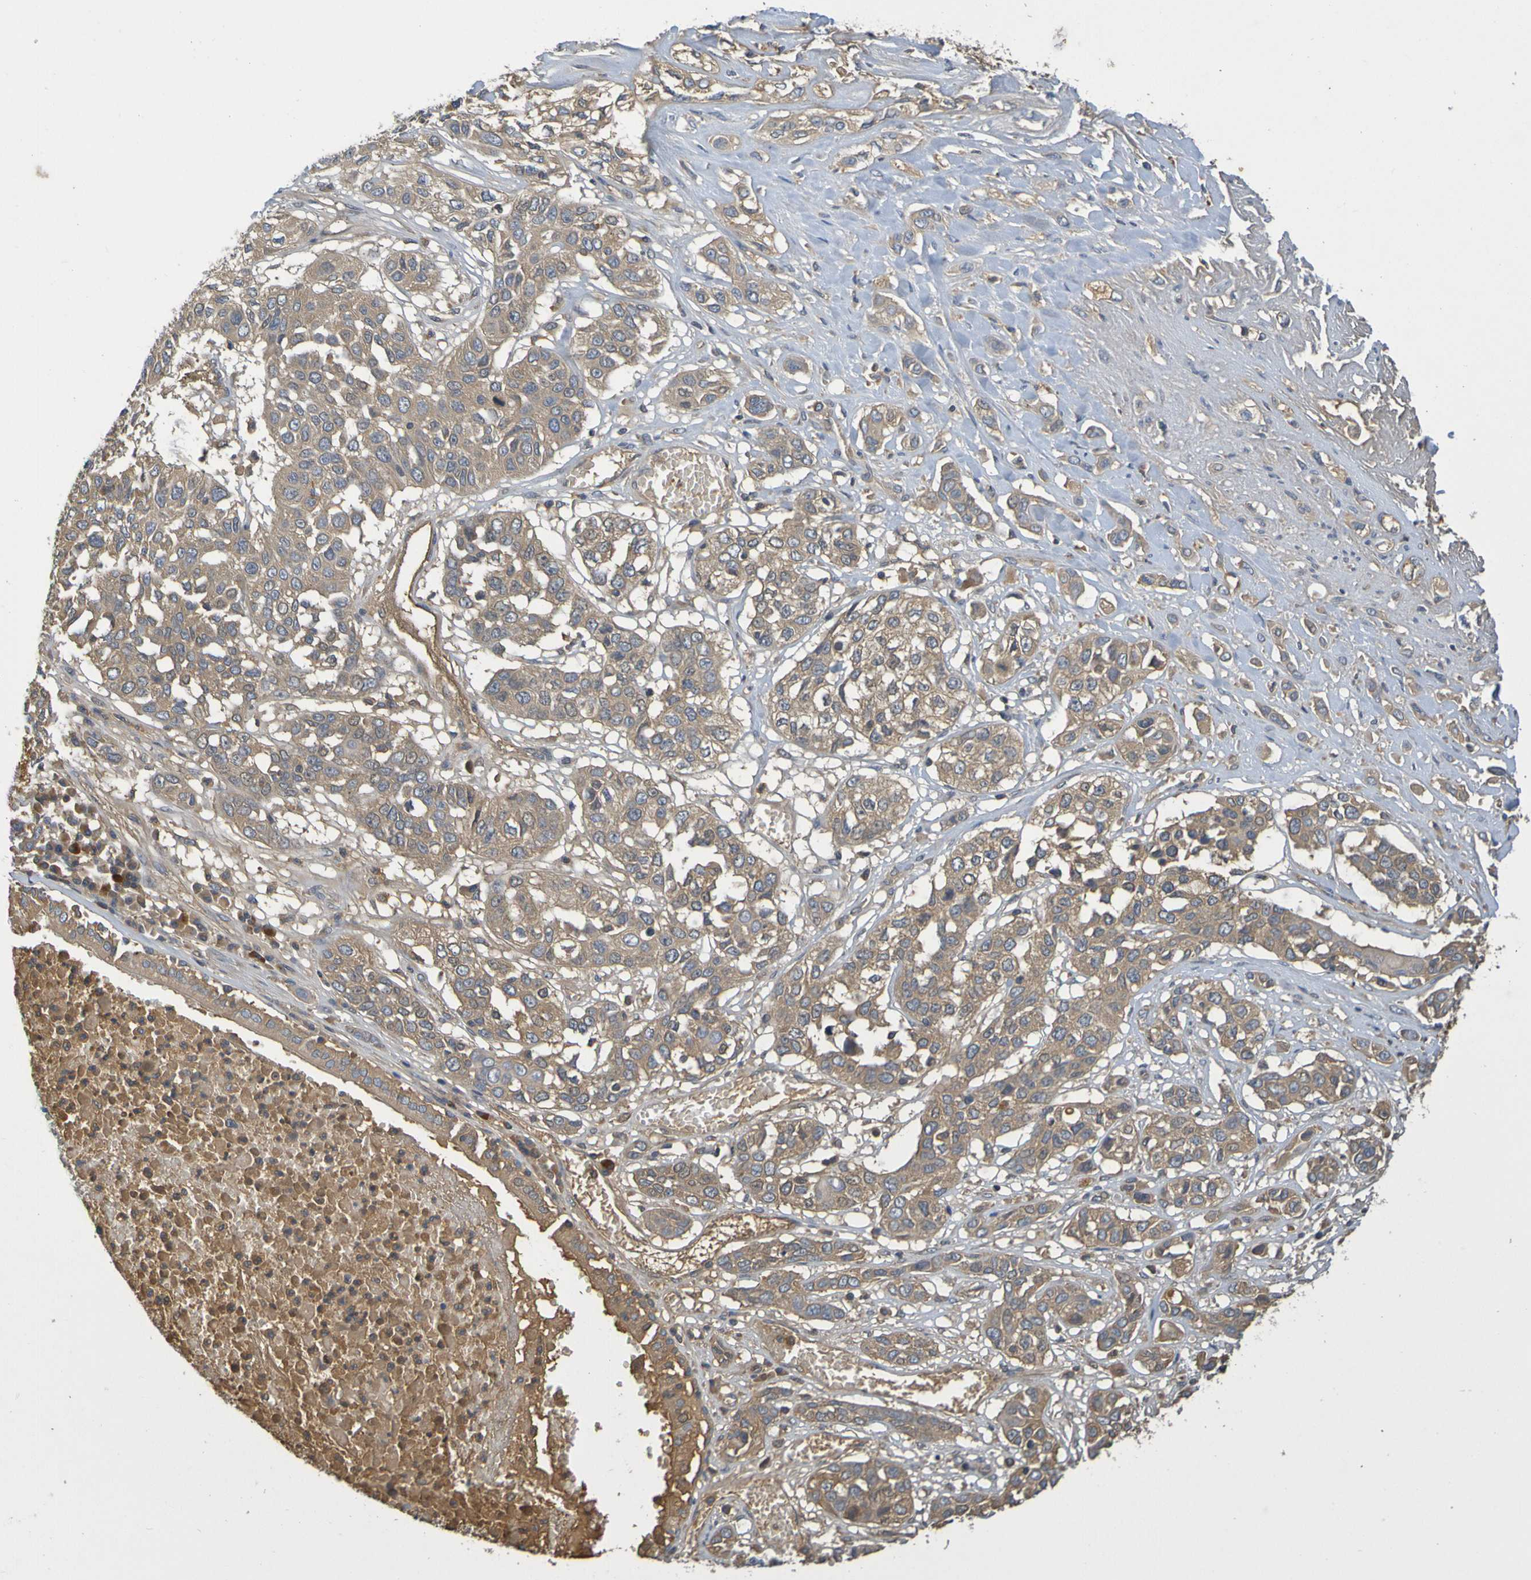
{"staining": {"intensity": "moderate", "quantity": ">75%", "location": "cytoplasmic/membranous"}, "tissue": "lung cancer", "cell_type": "Tumor cells", "image_type": "cancer", "snomed": [{"axis": "morphology", "description": "Squamous cell carcinoma, NOS"}, {"axis": "topography", "description": "Lung"}], "caption": "Squamous cell carcinoma (lung) stained for a protein demonstrates moderate cytoplasmic/membranous positivity in tumor cells. (Stains: DAB in brown, nuclei in blue, Microscopy: brightfield microscopy at high magnification).", "gene": "C1QA", "patient": {"sex": "male", "age": 71}}